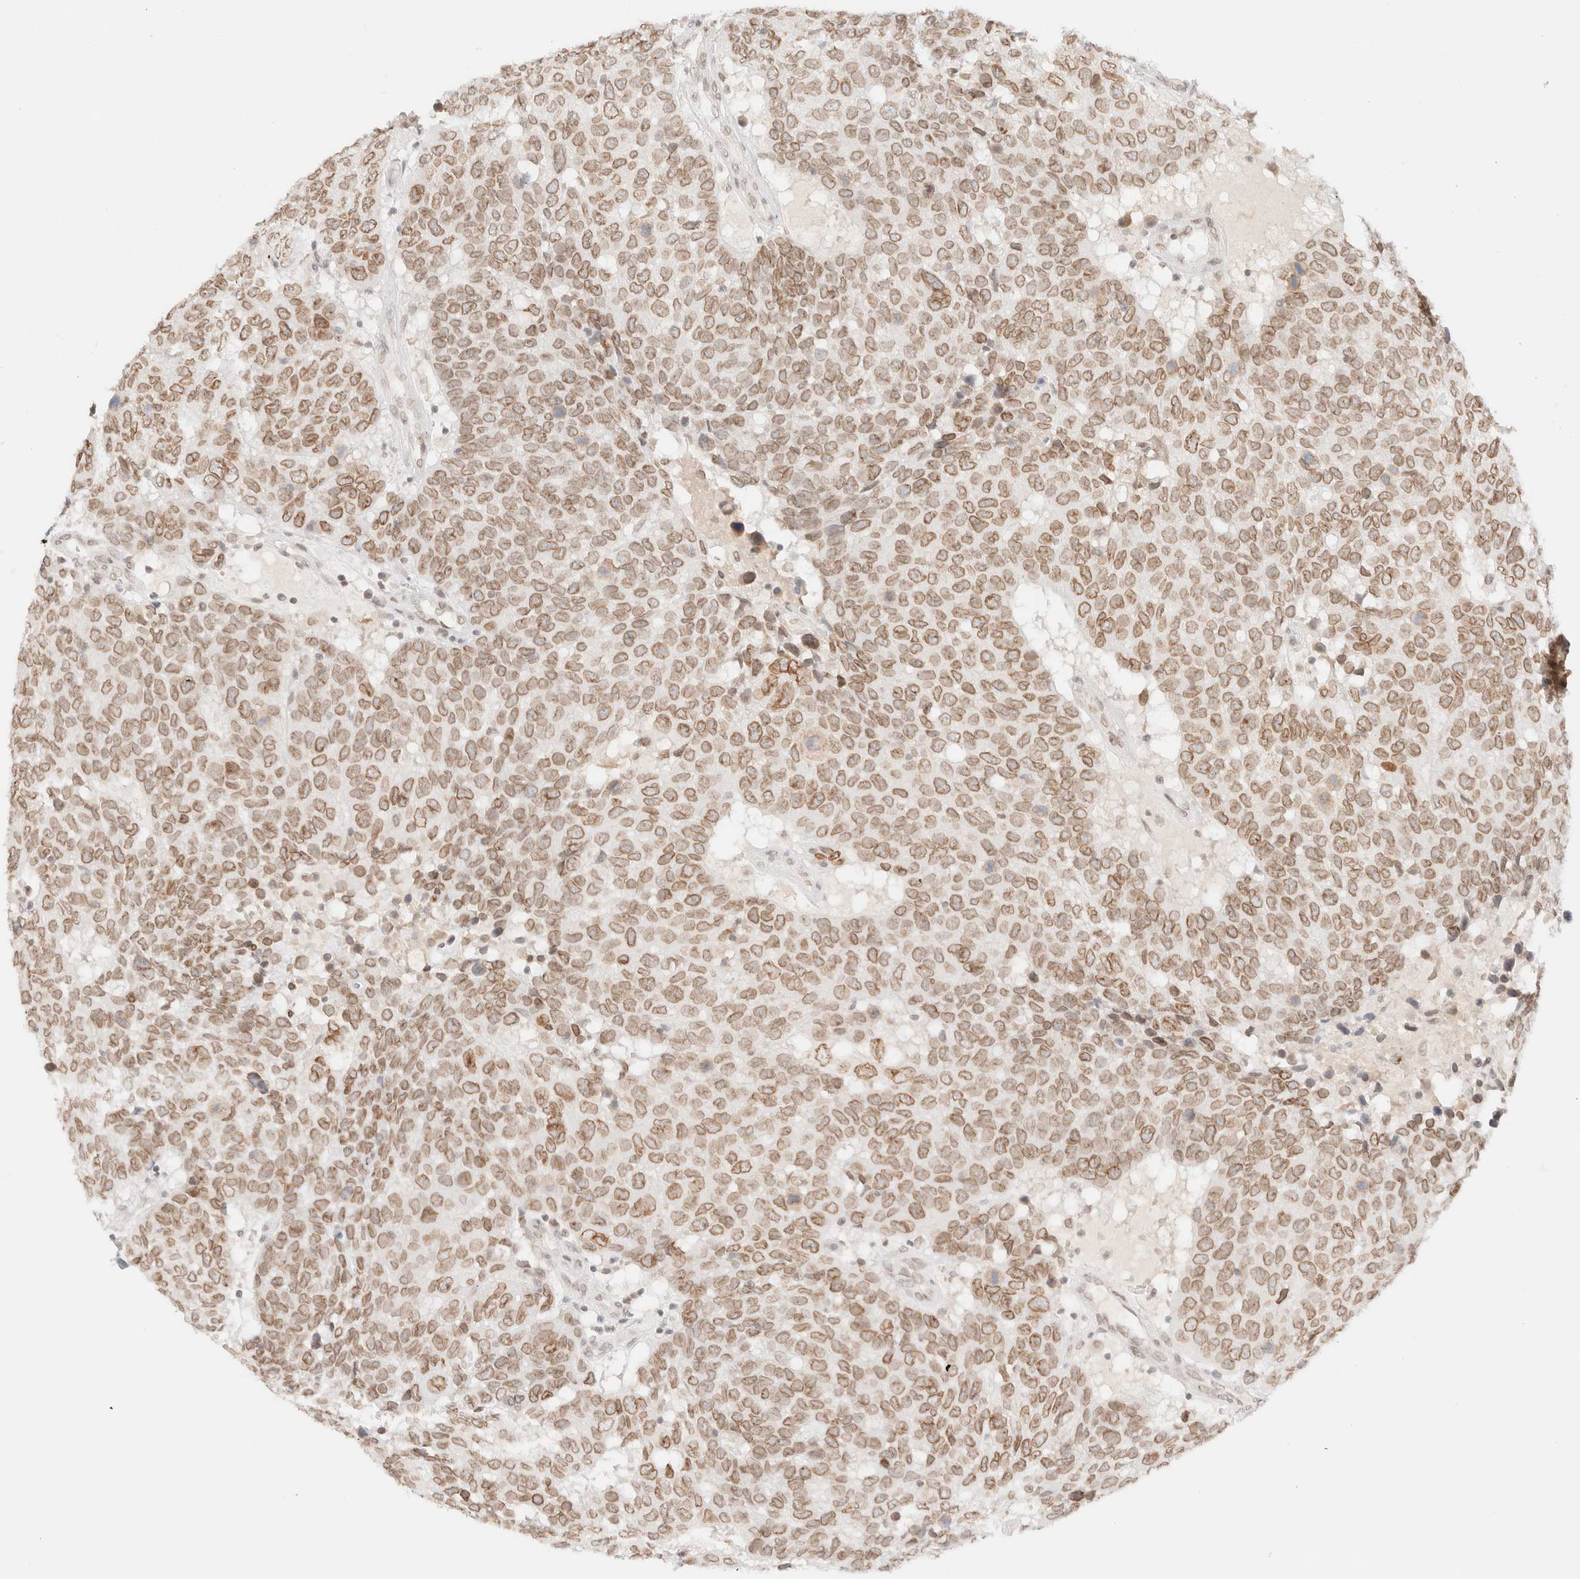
{"staining": {"intensity": "moderate", "quantity": ">75%", "location": "cytoplasmic/membranous,nuclear"}, "tissue": "head and neck cancer", "cell_type": "Tumor cells", "image_type": "cancer", "snomed": [{"axis": "morphology", "description": "Squamous cell carcinoma, NOS"}, {"axis": "topography", "description": "Head-Neck"}], "caption": "Moderate cytoplasmic/membranous and nuclear positivity is appreciated in approximately >75% of tumor cells in squamous cell carcinoma (head and neck).", "gene": "ZNF770", "patient": {"sex": "male", "age": 66}}